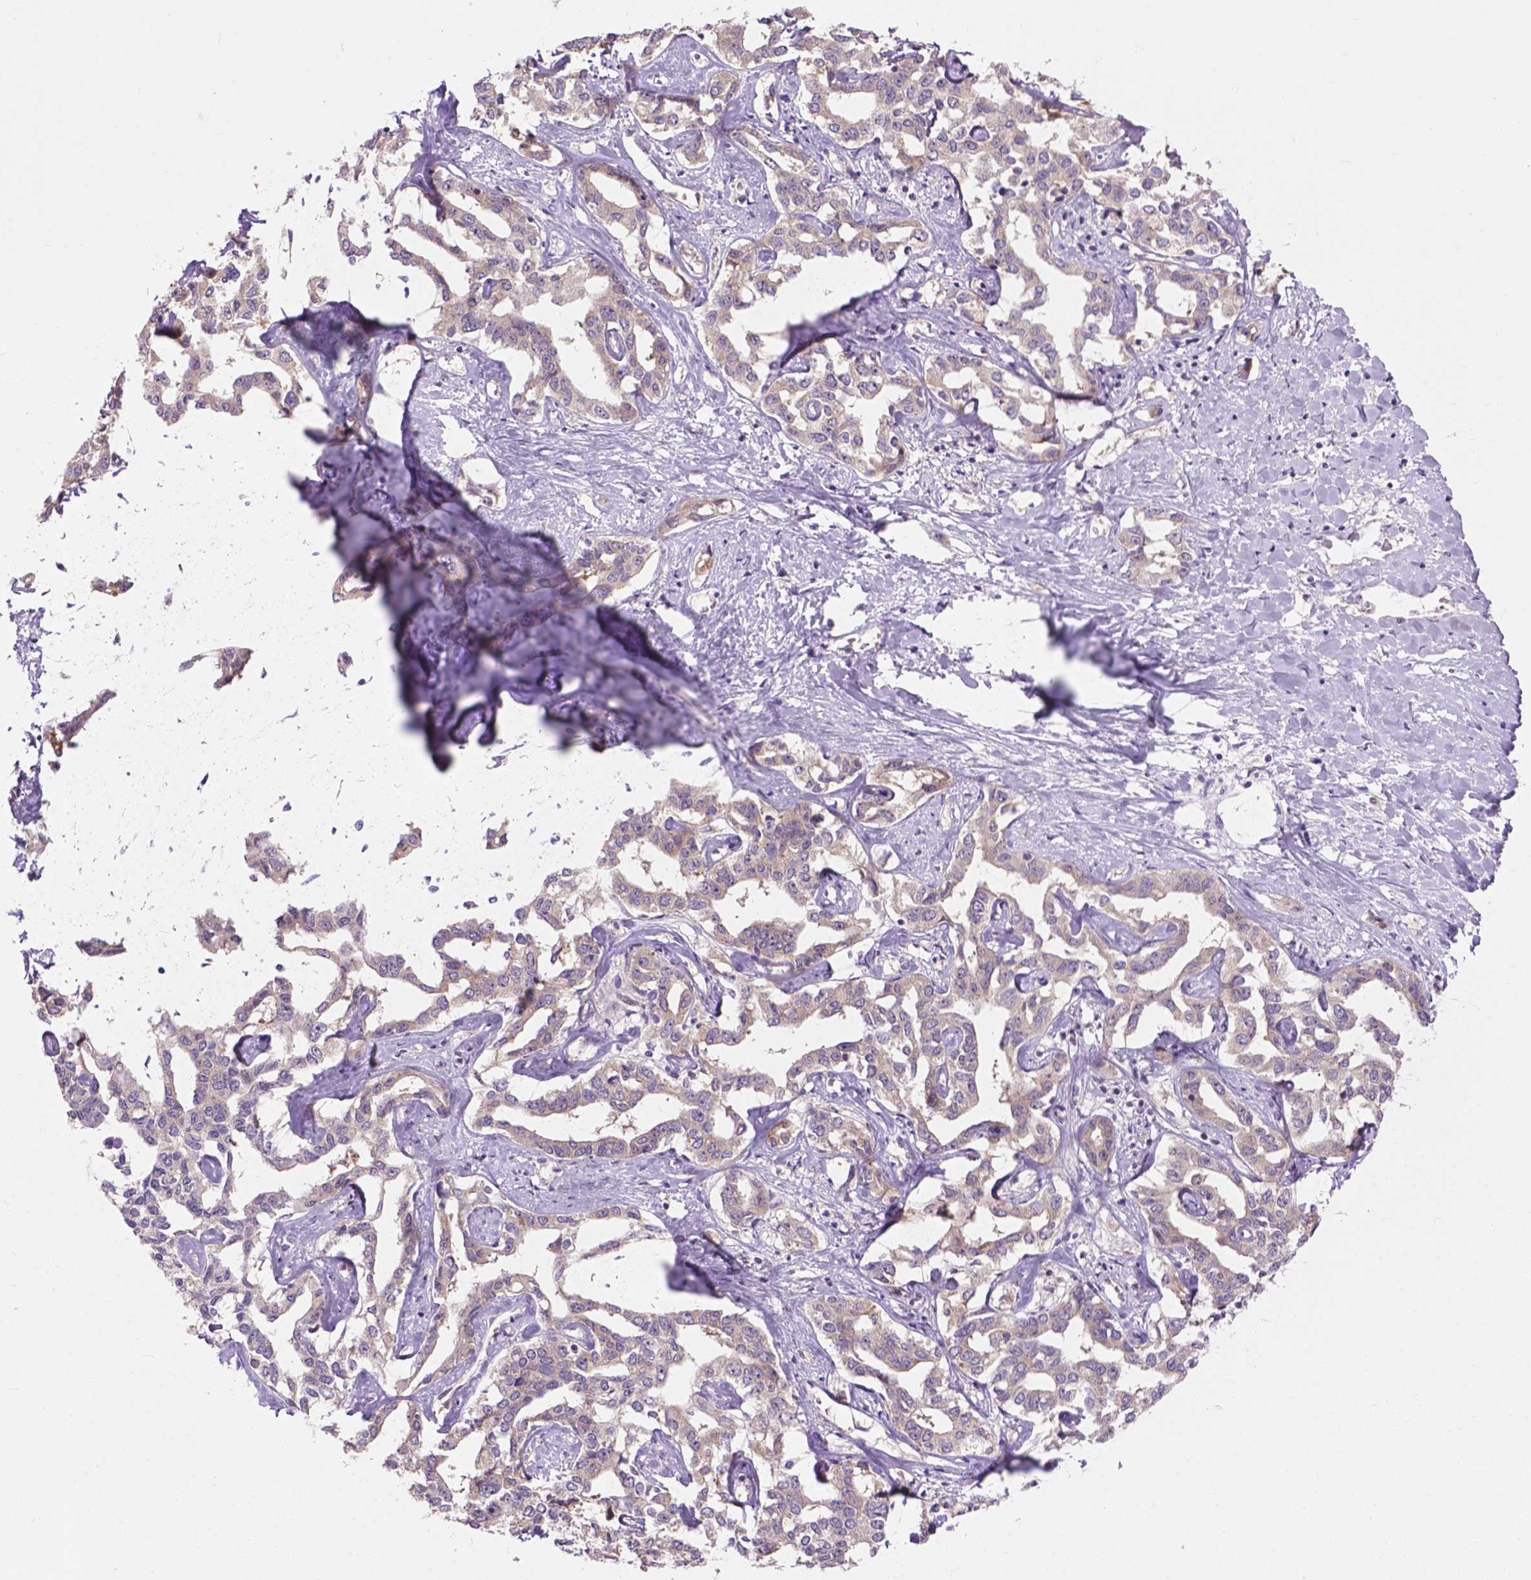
{"staining": {"intensity": "weak", "quantity": "<25%", "location": "cytoplasmic/membranous"}, "tissue": "liver cancer", "cell_type": "Tumor cells", "image_type": "cancer", "snomed": [{"axis": "morphology", "description": "Cholangiocarcinoma"}, {"axis": "topography", "description": "Liver"}], "caption": "Immunohistochemistry photomicrograph of human liver cancer (cholangiocarcinoma) stained for a protein (brown), which reveals no expression in tumor cells.", "gene": "MZT1", "patient": {"sex": "male", "age": 59}}